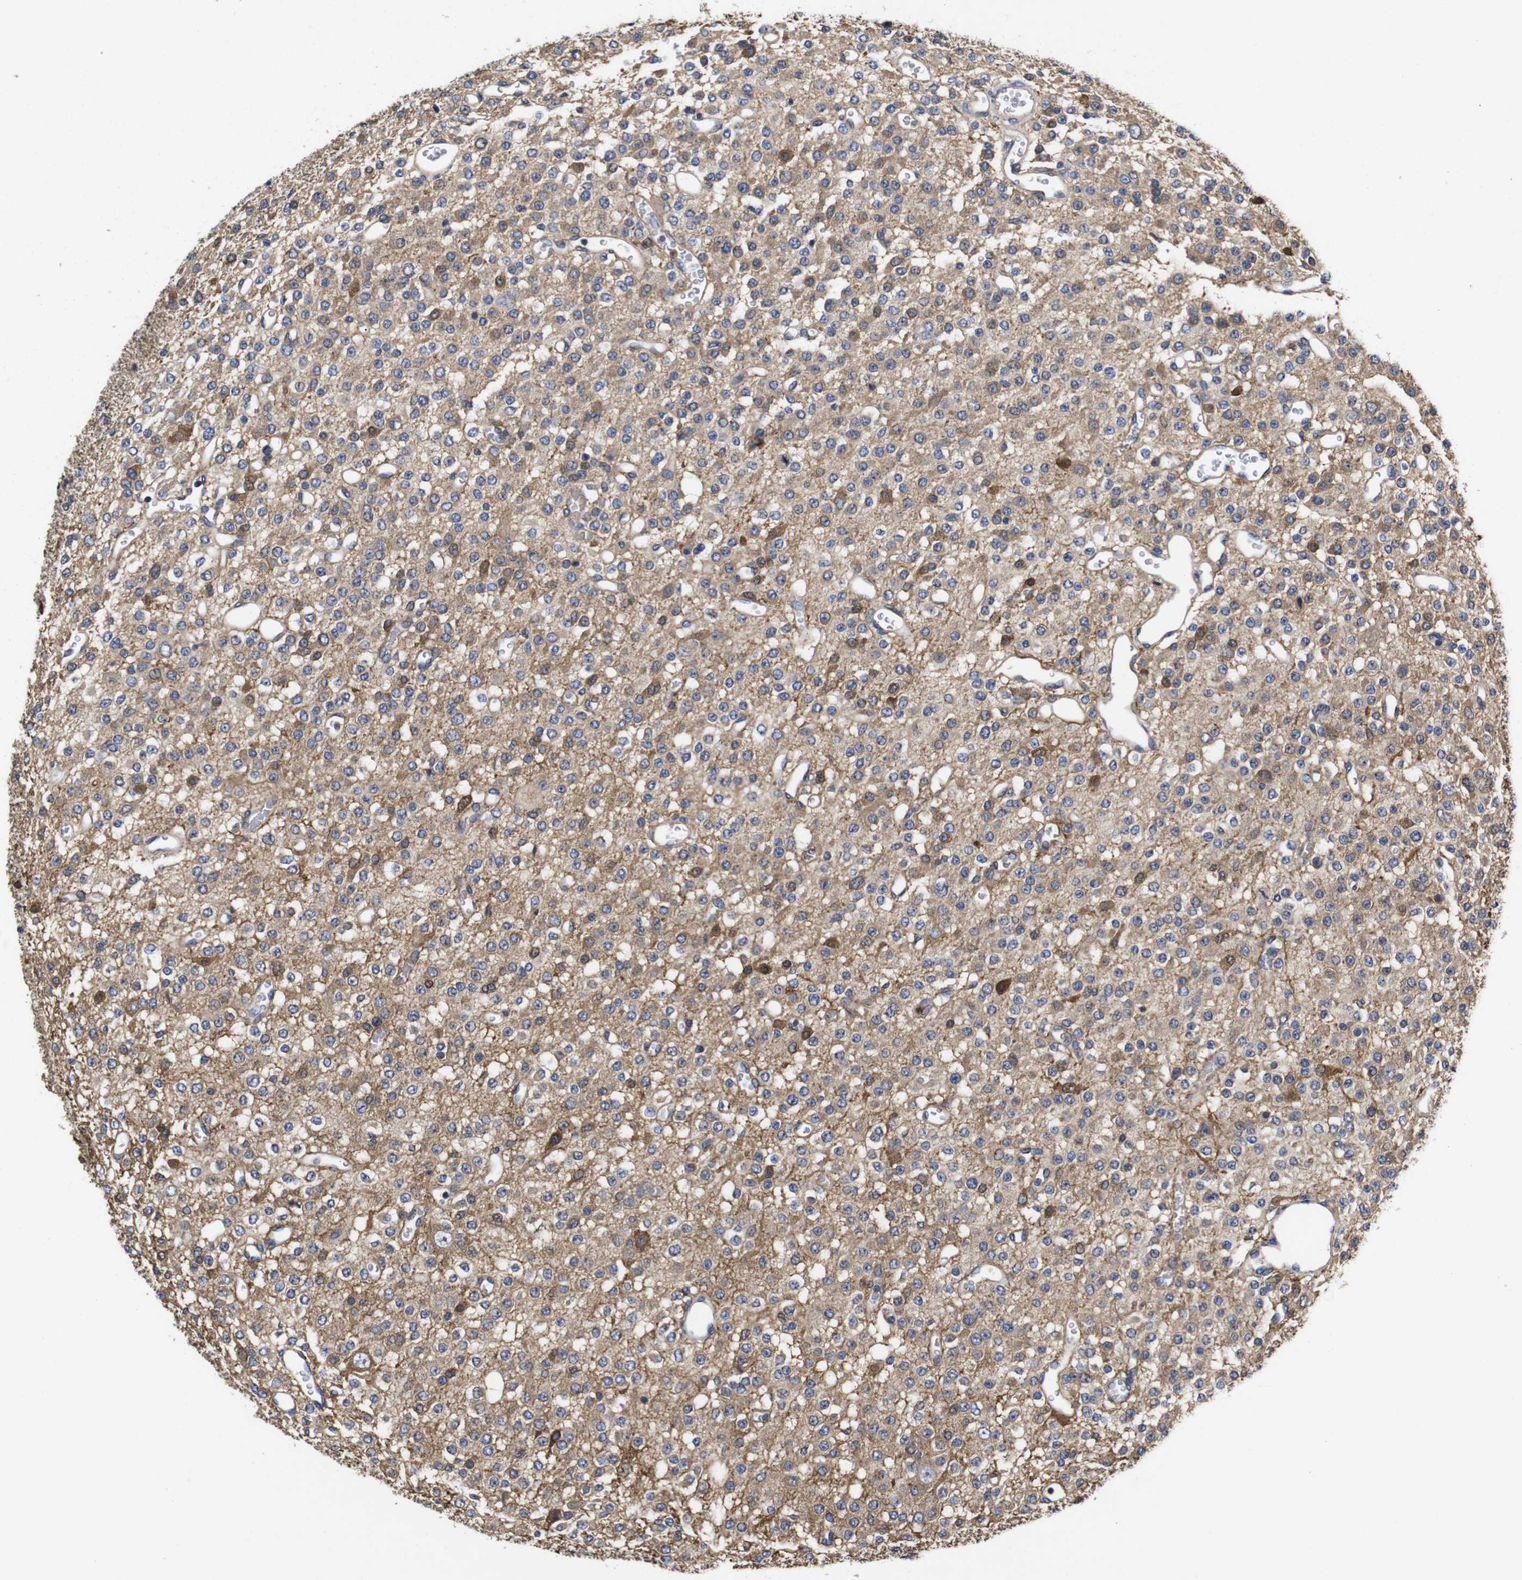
{"staining": {"intensity": "moderate", "quantity": "<25%", "location": "cytoplasmic/membranous"}, "tissue": "glioma", "cell_type": "Tumor cells", "image_type": "cancer", "snomed": [{"axis": "morphology", "description": "Glioma, malignant, Low grade"}, {"axis": "topography", "description": "Brain"}], "caption": "Immunohistochemistry image of neoplastic tissue: human glioma stained using IHC shows low levels of moderate protein expression localized specifically in the cytoplasmic/membranous of tumor cells, appearing as a cytoplasmic/membranous brown color.", "gene": "LRRCC1", "patient": {"sex": "male", "age": 38}}